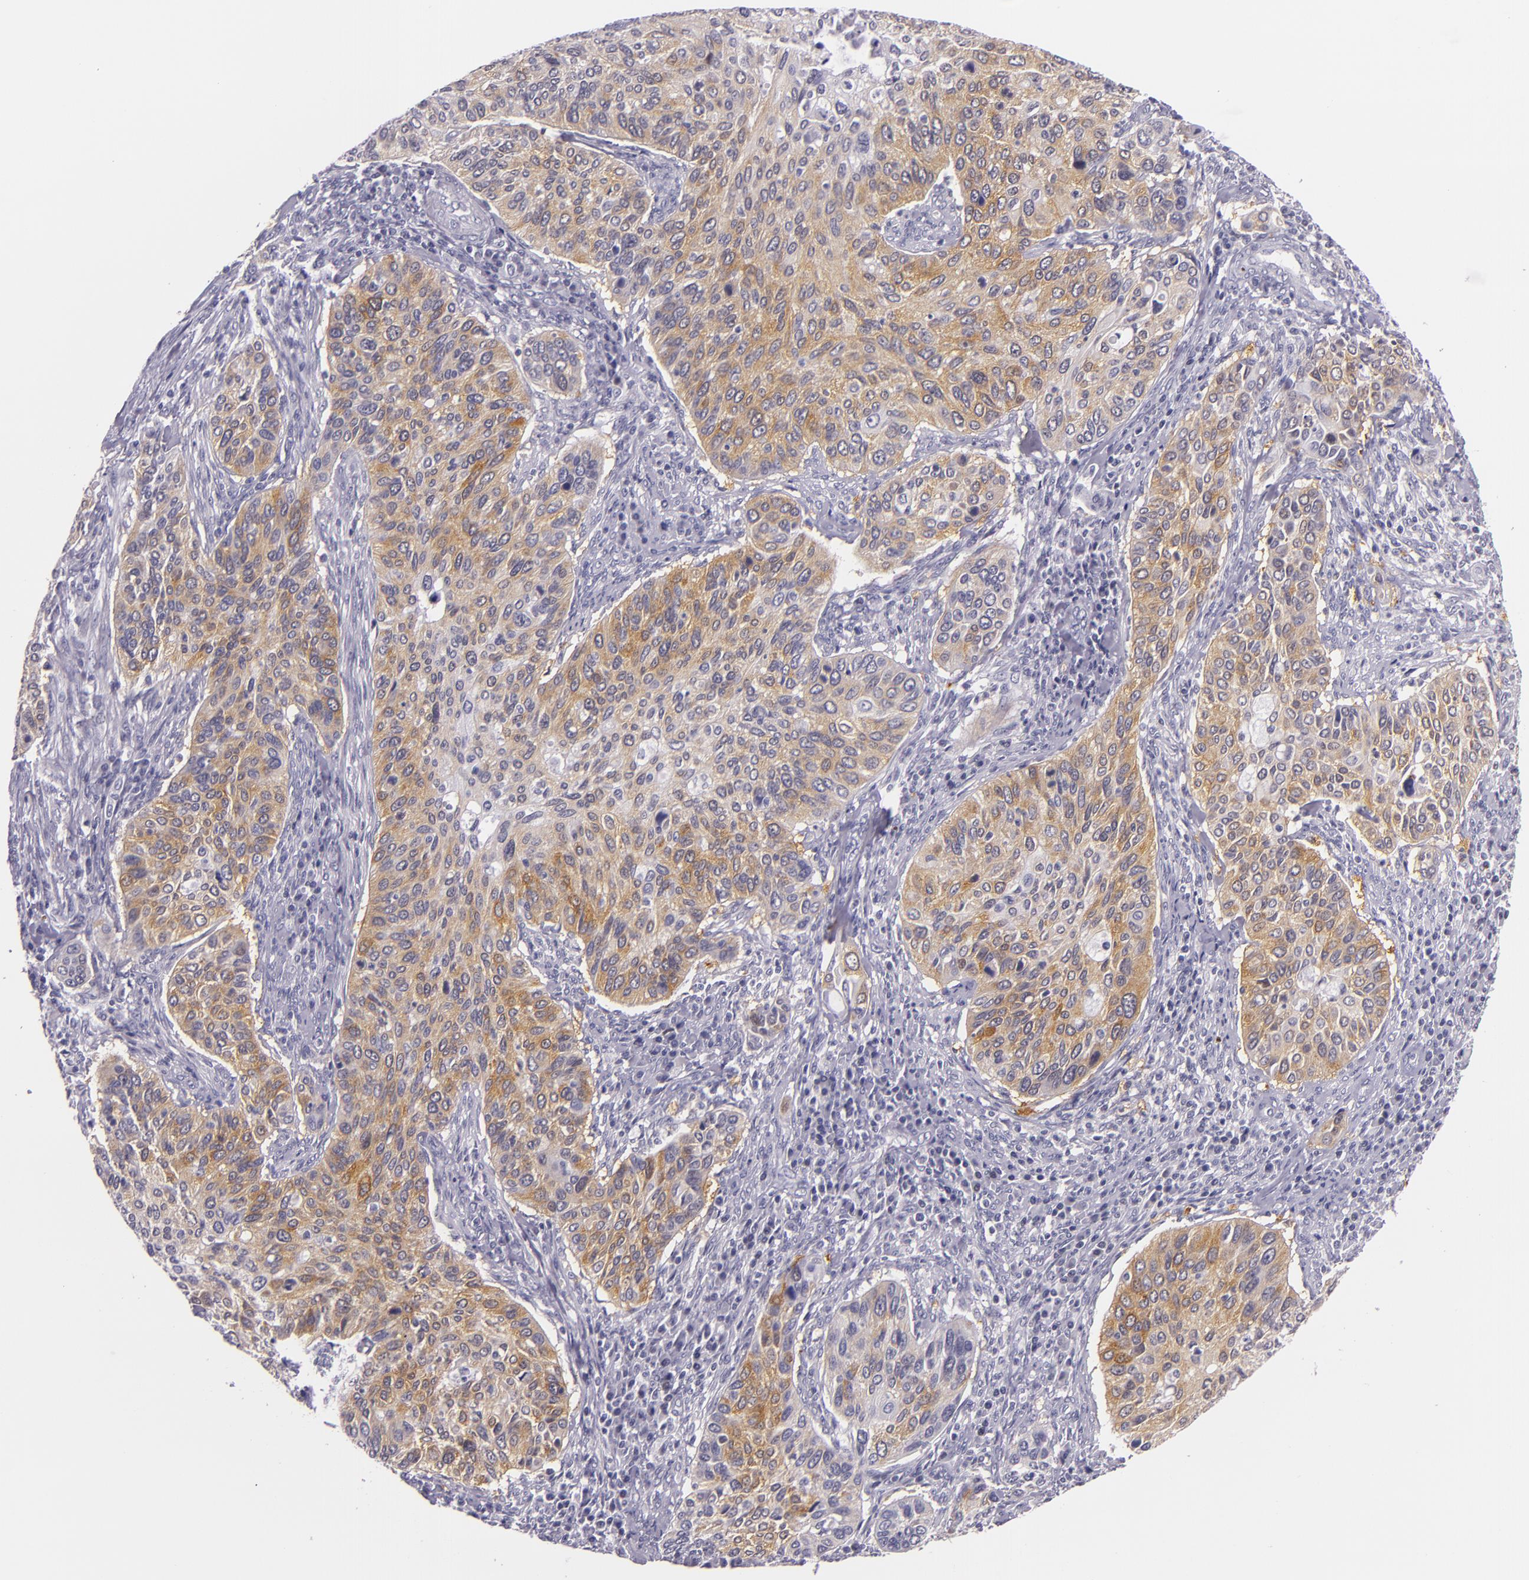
{"staining": {"intensity": "moderate", "quantity": ">75%", "location": "cytoplasmic/membranous"}, "tissue": "cervical cancer", "cell_type": "Tumor cells", "image_type": "cancer", "snomed": [{"axis": "morphology", "description": "Adenocarcinoma, NOS"}, {"axis": "topography", "description": "Cervix"}], "caption": "Immunohistochemistry (IHC) (DAB) staining of human adenocarcinoma (cervical) displays moderate cytoplasmic/membranous protein positivity in approximately >75% of tumor cells. The protein is shown in brown color, while the nuclei are stained blue.", "gene": "HSP90AA1", "patient": {"sex": "female", "age": 29}}